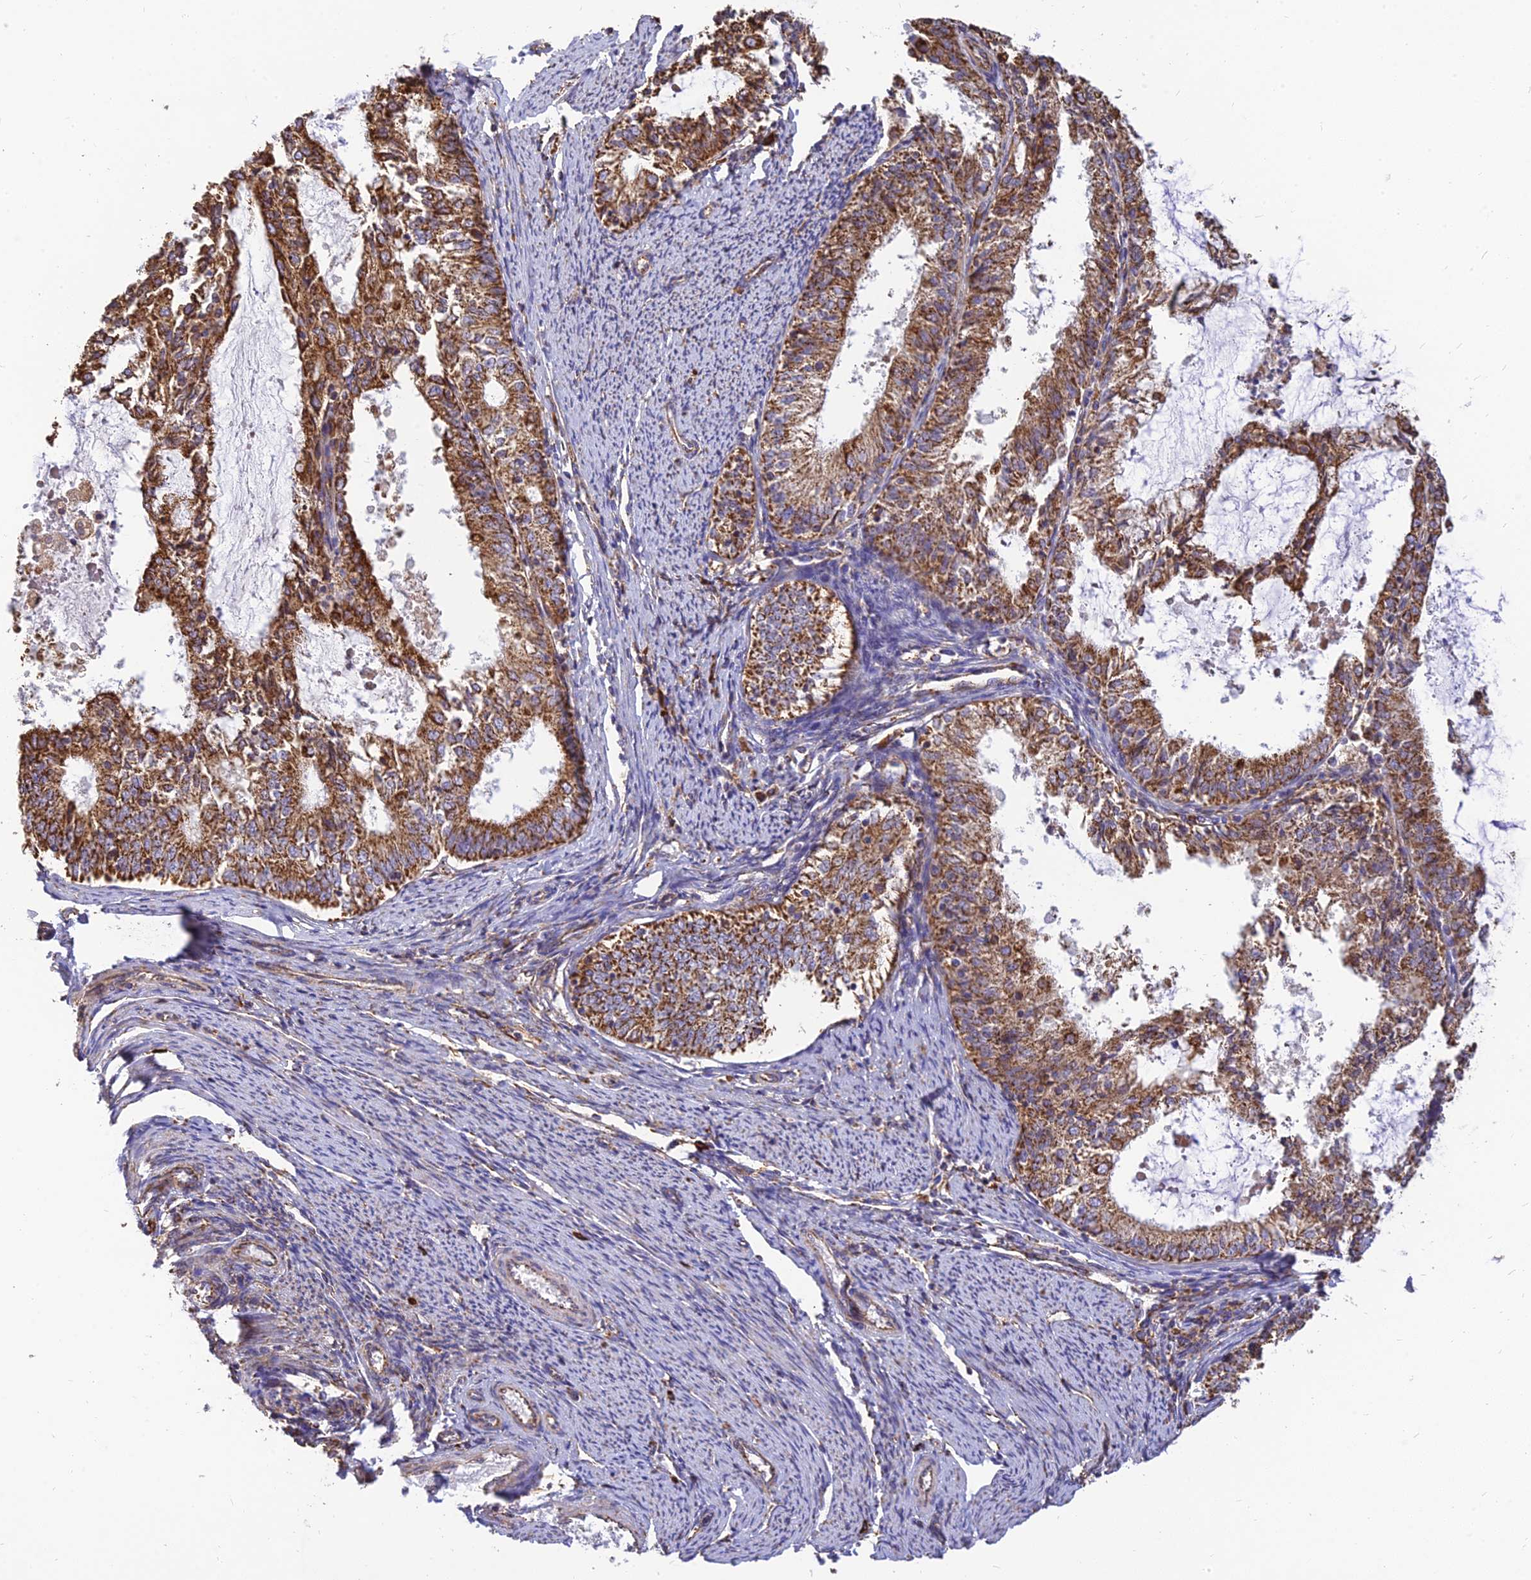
{"staining": {"intensity": "strong", "quantity": ">75%", "location": "cytoplasmic/membranous"}, "tissue": "endometrial cancer", "cell_type": "Tumor cells", "image_type": "cancer", "snomed": [{"axis": "morphology", "description": "Adenocarcinoma, NOS"}, {"axis": "topography", "description": "Endometrium"}], "caption": "Tumor cells reveal strong cytoplasmic/membranous staining in approximately >75% of cells in endometrial cancer (adenocarcinoma).", "gene": "THUMPD2", "patient": {"sex": "female", "age": 57}}